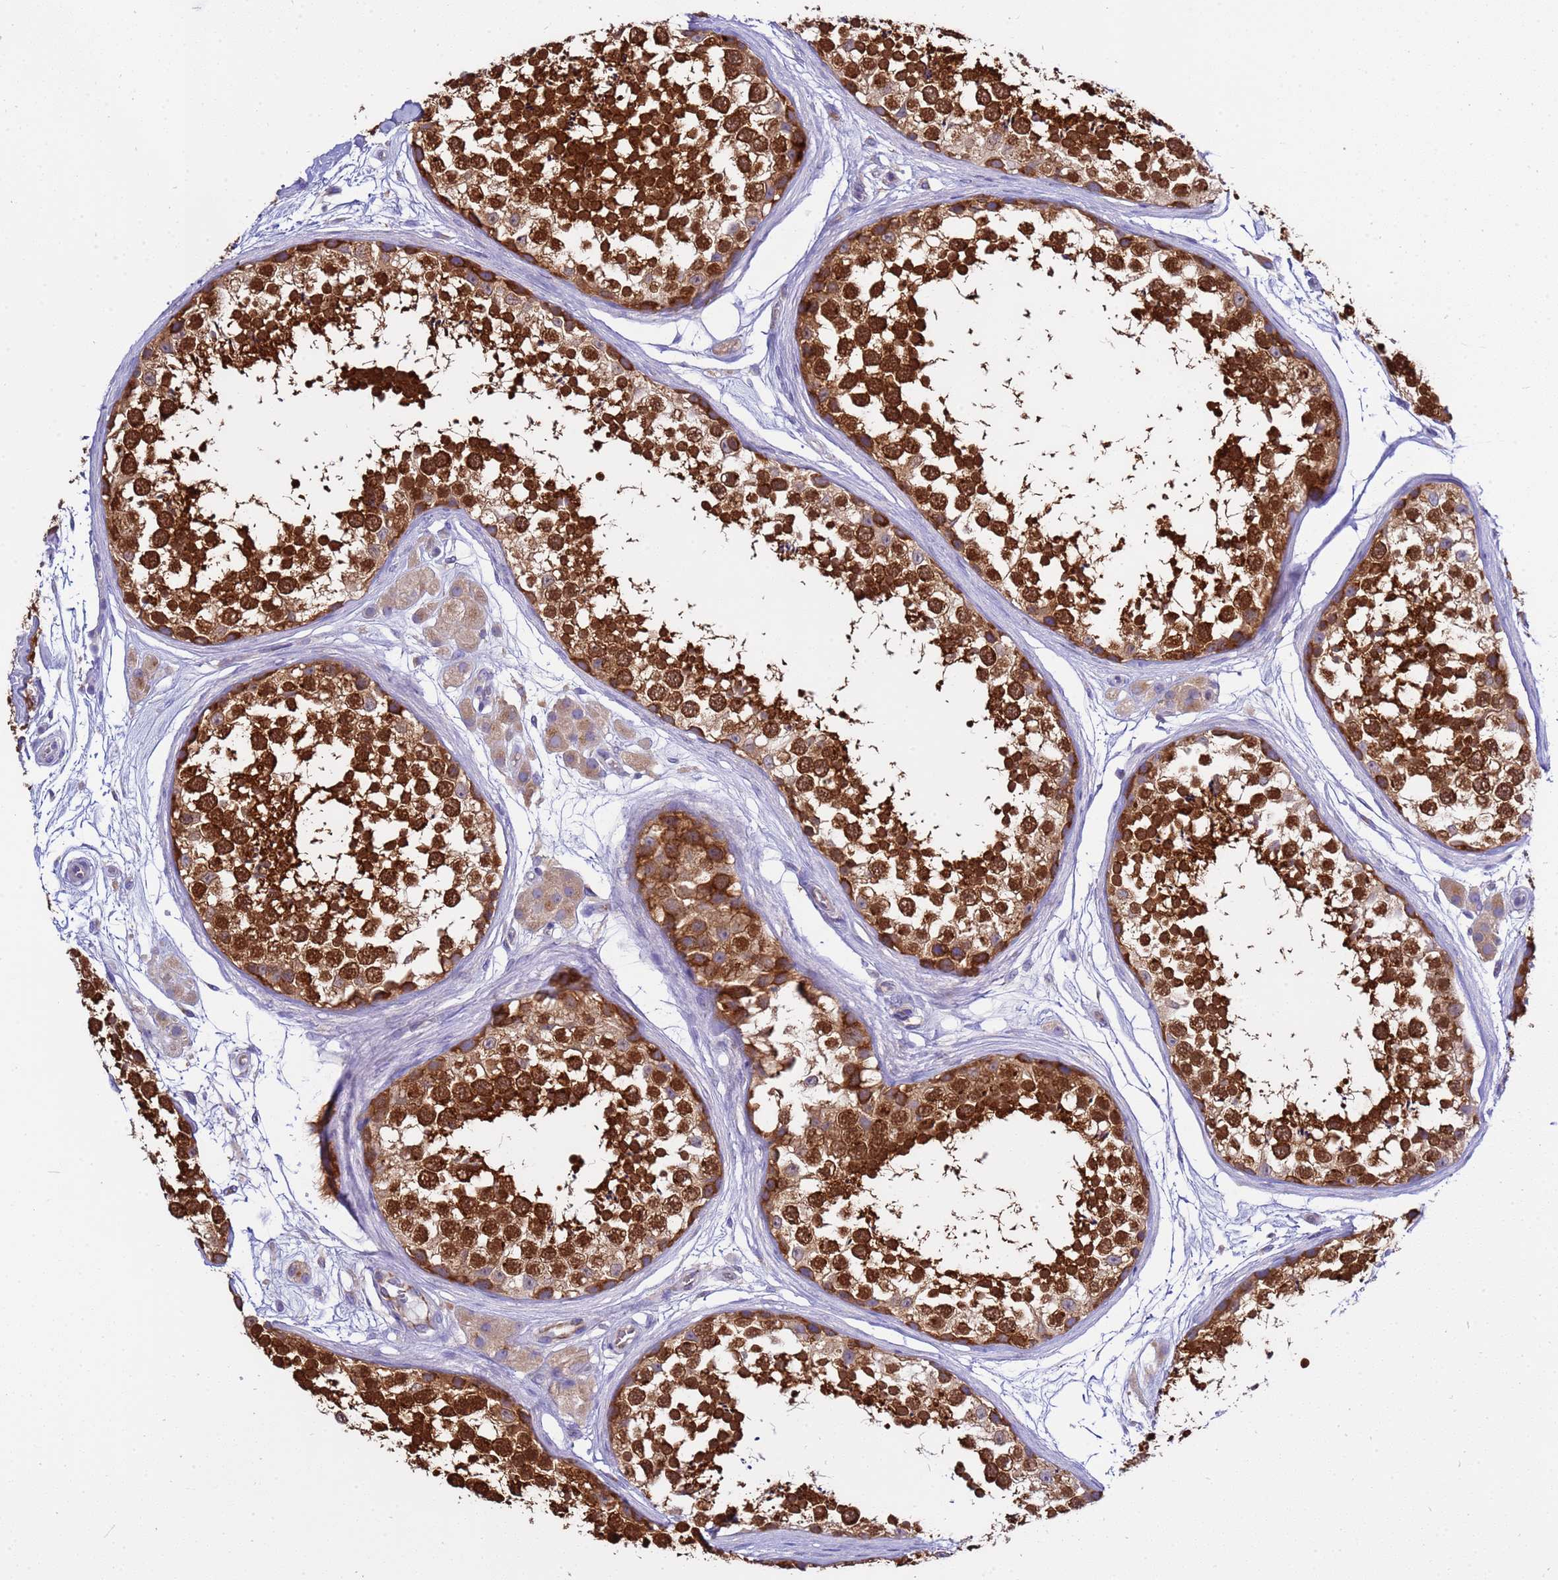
{"staining": {"intensity": "strong", "quantity": ">75%", "location": "cytoplasmic/membranous,nuclear"}, "tissue": "testis", "cell_type": "Cells in seminiferous ducts", "image_type": "normal", "snomed": [{"axis": "morphology", "description": "Normal tissue, NOS"}, {"axis": "topography", "description": "Testis"}], "caption": "Protein positivity by immunohistochemistry (IHC) demonstrates strong cytoplasmic/membranous,nuclear staining in approximately >75% of cells in seminiferous ducts in benign testis. (DAB = brown stain, brightfield microscopy at high magnification).", "gene": "ANAPC1", "patient": {"sex": "male", "age": 56}}